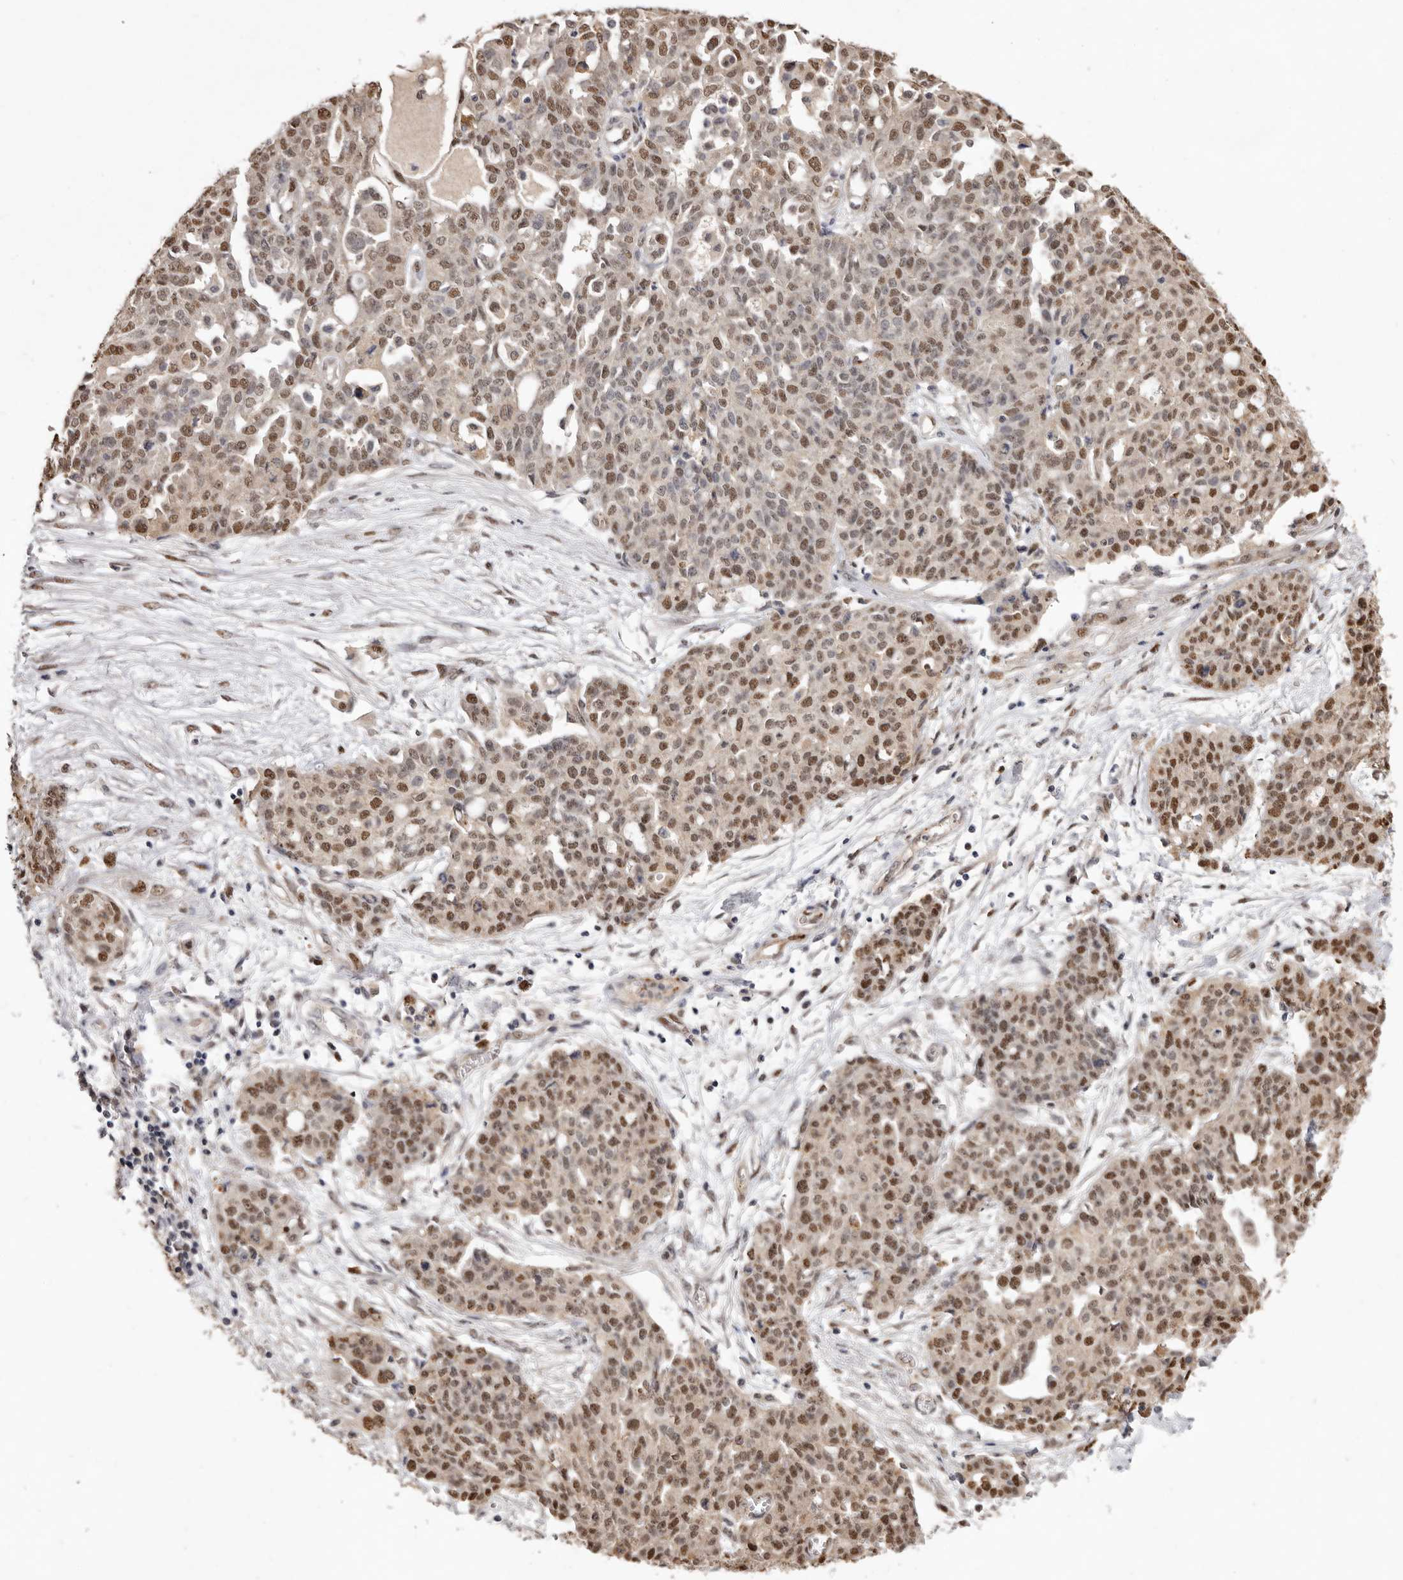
{"staining": {"intensity": "moderate", "quantity": ">75%", "location": "nuclear"}, "tissue": "ovarian cancer", "cell_type": "Tumor cells", "image_type": "cancer", "snomed": [{"axis": "morphology", "description": "Cystadenocarcinoma, serous, NOS"}, {"axis": "topography", "description": "Soft tissue"}, {"axis": "topography", "description": "Ovary"}], "caption": "This is an image of immunohistochemistry staining of serous cystadenocarcinoma (ovarian), which shows moderate staining in the nuclear of tumor cells.", "gene": "NOTCH1", "patient": {"sex": "female", "age": 57}}